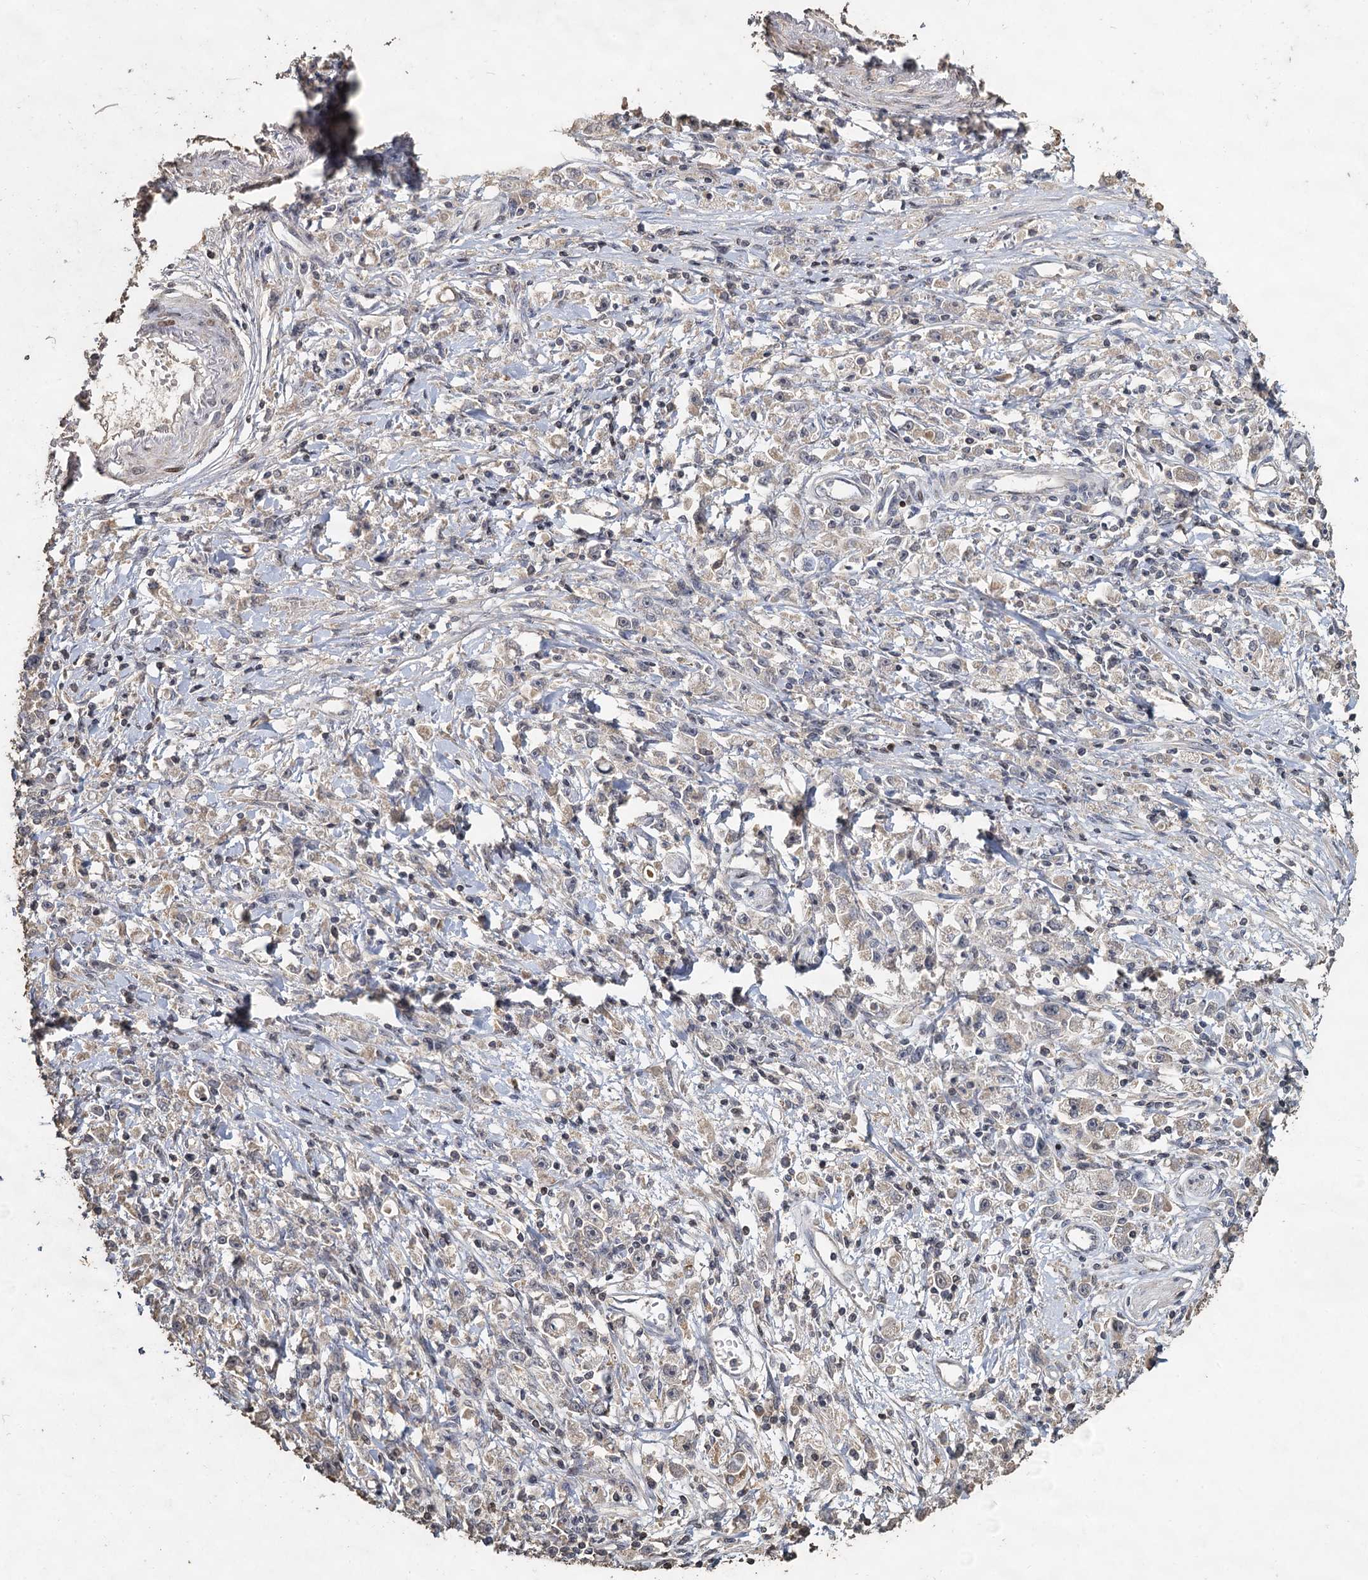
{"staining": {"intensity": "negative", "quantity": "none", "location": "none"}, "tissue": "stomach cancer", "cell_type": "Tumor cells", "image_type": "cancer", "snomed": [{"axis": "morphology", "description": "Adenocarcinoma, NOS"}, {"axis": "topography", "description": "Stomach"}], "caption": "This is an immunohistochemistry (IHC) histopathology image of adenocarcinoma (stomach). There is no positivity in tumor cells.", "gene": "CCDC61", "patient": {"sex": "female", "age": 59}}